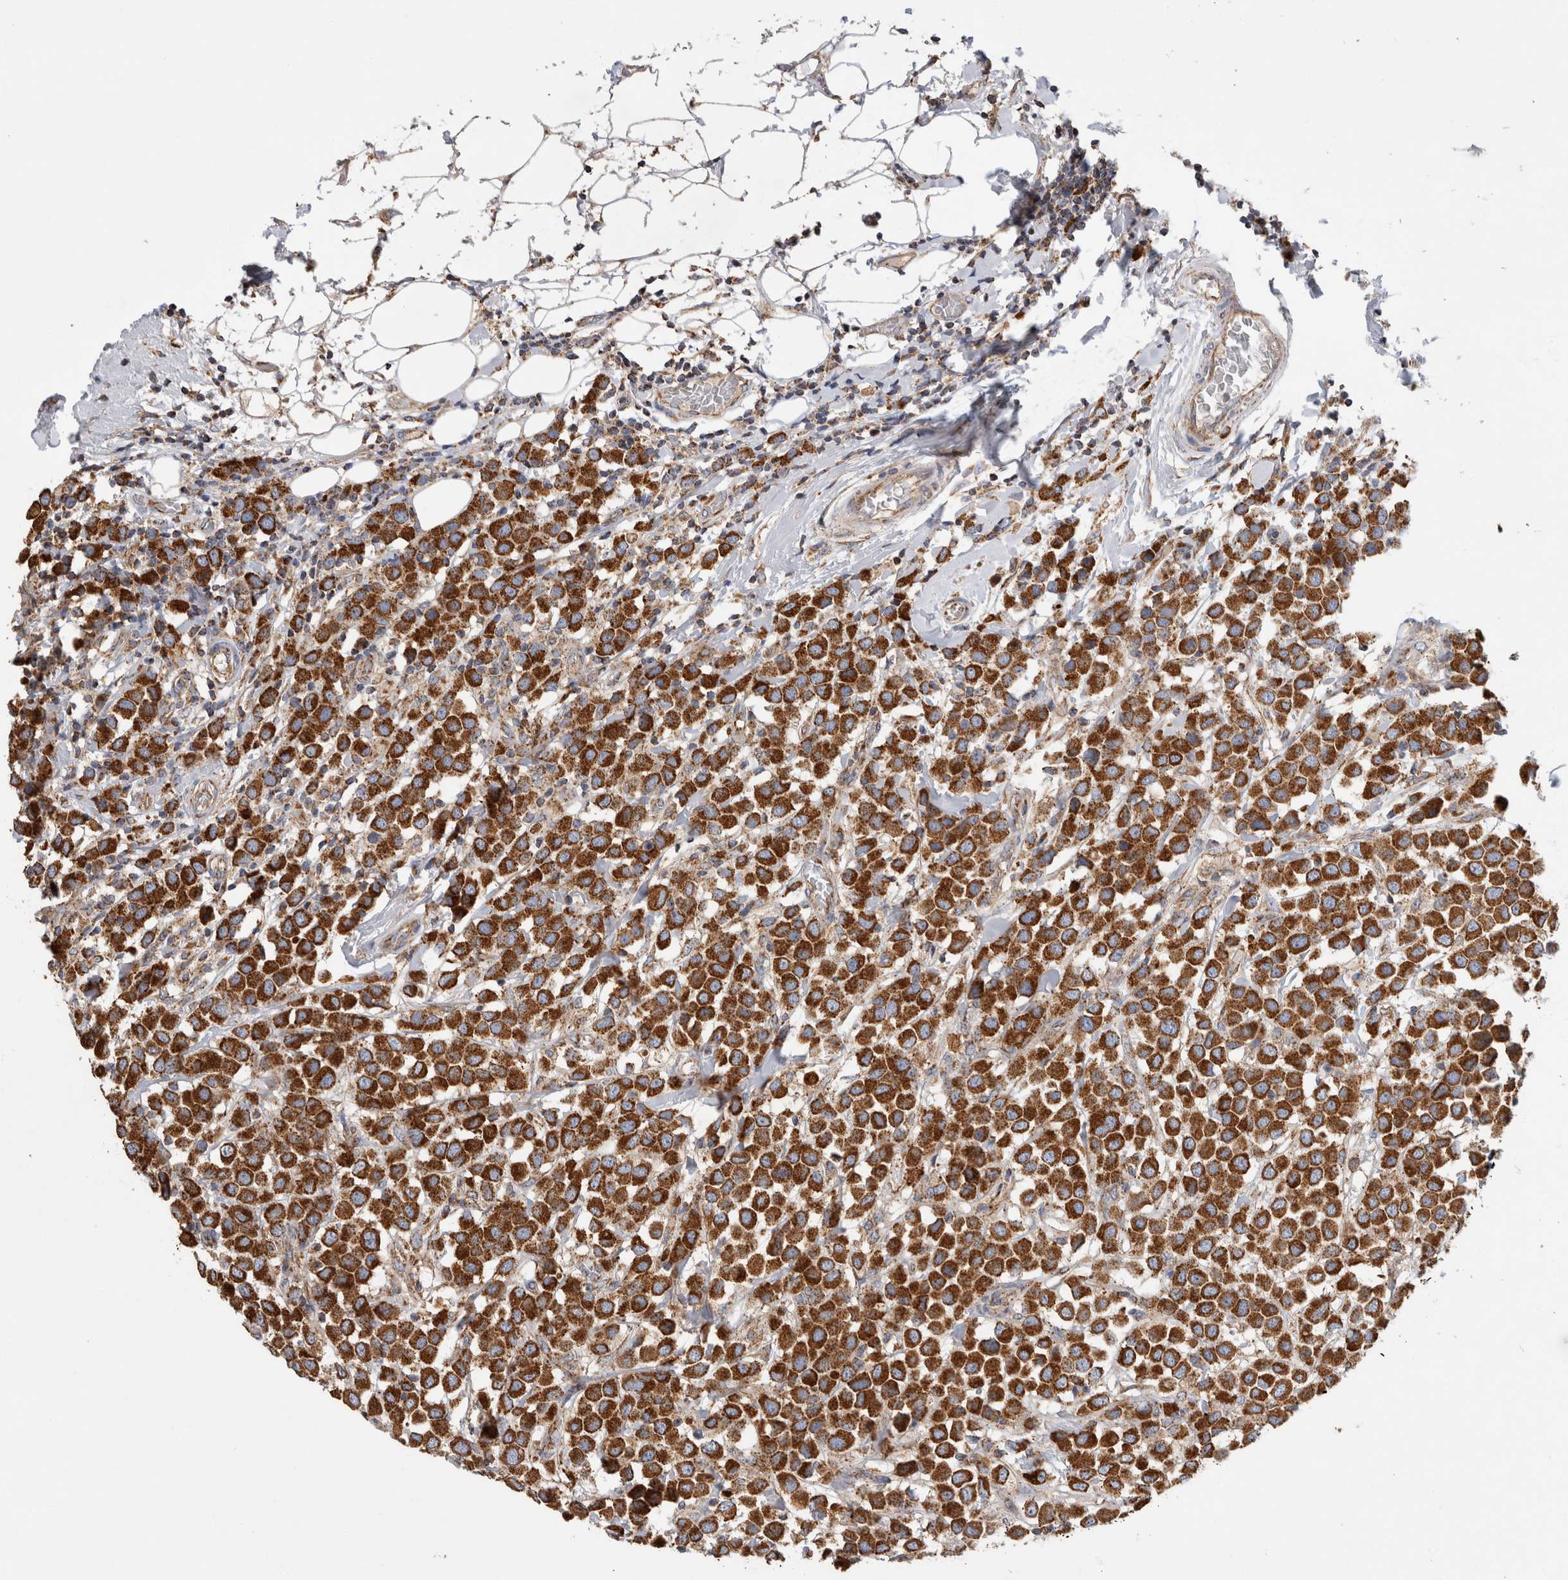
{"staining": {"intensity": "strong", "quantity": ">75%", "location": "cytoplasmic/membranous"}, "tissue": "breast cancer", "cell_type": "Tumor cells", "image_type": "cancer", "snomed": [{"axis": "morphology", "description": "Duct carcinoma"}, {"axis": "topography", "description": "Breast"}], "caption": "Breast infiltrating ductal carcinoma stained with IHC displays strong cytoplasmic/membranous expression in about >75% of tumor cells.", "gene": "IARS2", "patient": {"sex": "female", "age": 61}}